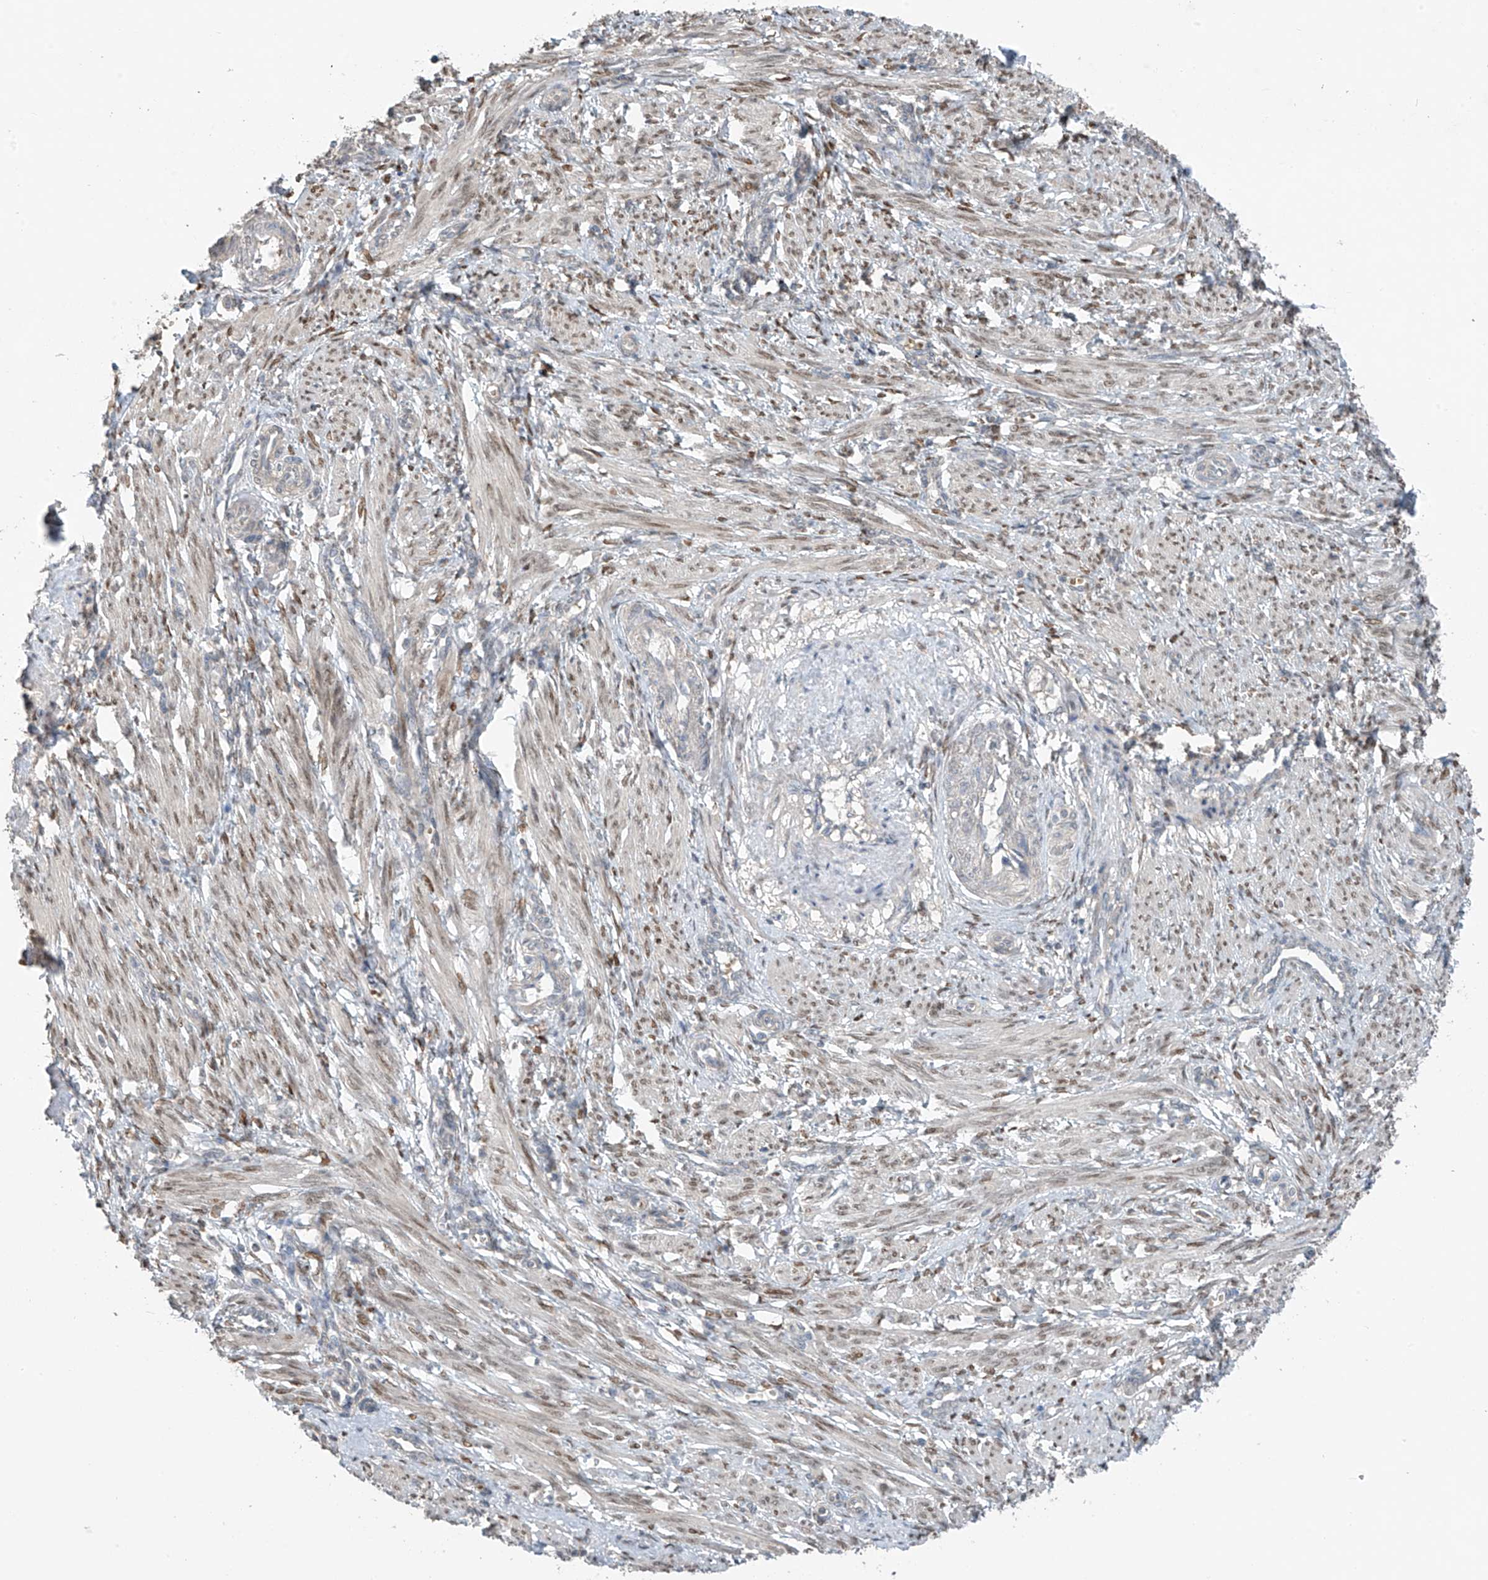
{"staining": {"intensity": "weak", "quantity": "25%-75%", "location": "nuclear"}, "tissue": "smooth muscle", "cell_type": "Smooth muscle cells", "image_type": "normal", "snomed": [{"axis": "morphology", "description": "Normal tissue, NOS"}, {"axis": "topography", "description": "Endometrium"}], "caption": "IHC (DAB (3,3'-diaminobenzidine)) staining of unremarkable human smooth muscle demonstrates weak nuclear protein positivity in approximately 25%-75% of smooth muscle cells. (brown staining indicates protein expression, while blue staining denotes nuclei).", "gene": "HOXA11", "patient": {"sex": "female", "age": 33}}